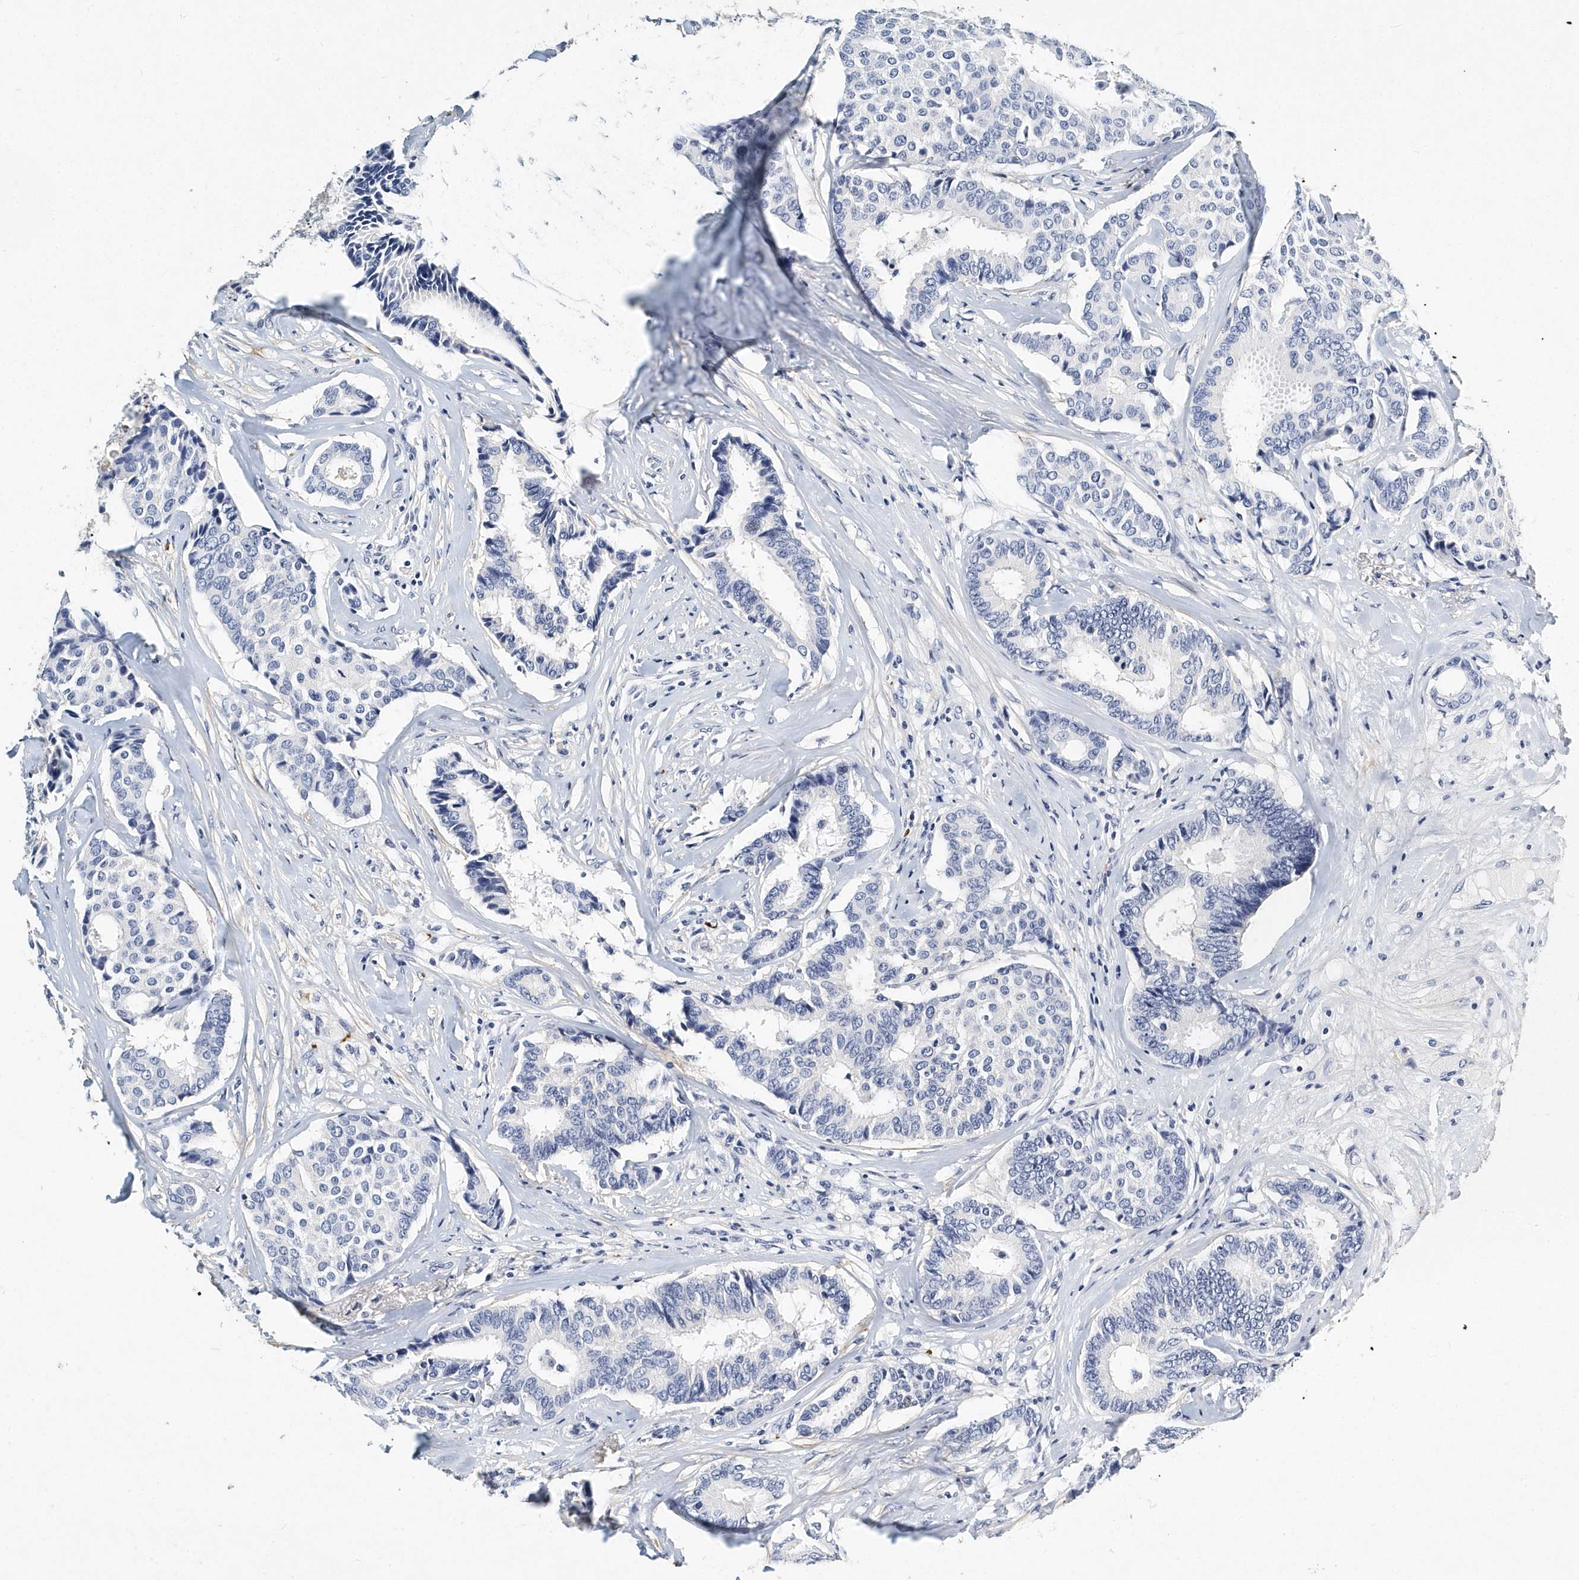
{"staining": {"intensity": "negative", "quantity": "none", "location": "none"}, "tissue": "breast cancer", "cell_type": "Tumor cells", "image_type": "cancer", "snomed": [{"axis": "morphology", "description": "Duct carcinoma"}, {"axis": "topography", "description": "Breast"}], "caption": "Infiltrating ductal carcinoma (breast) was stained to show a protein in brown. There is no significant expression in tumor cells.", "gene": "ITGA2B", "patient": {"sex": "female", "age": 75}}